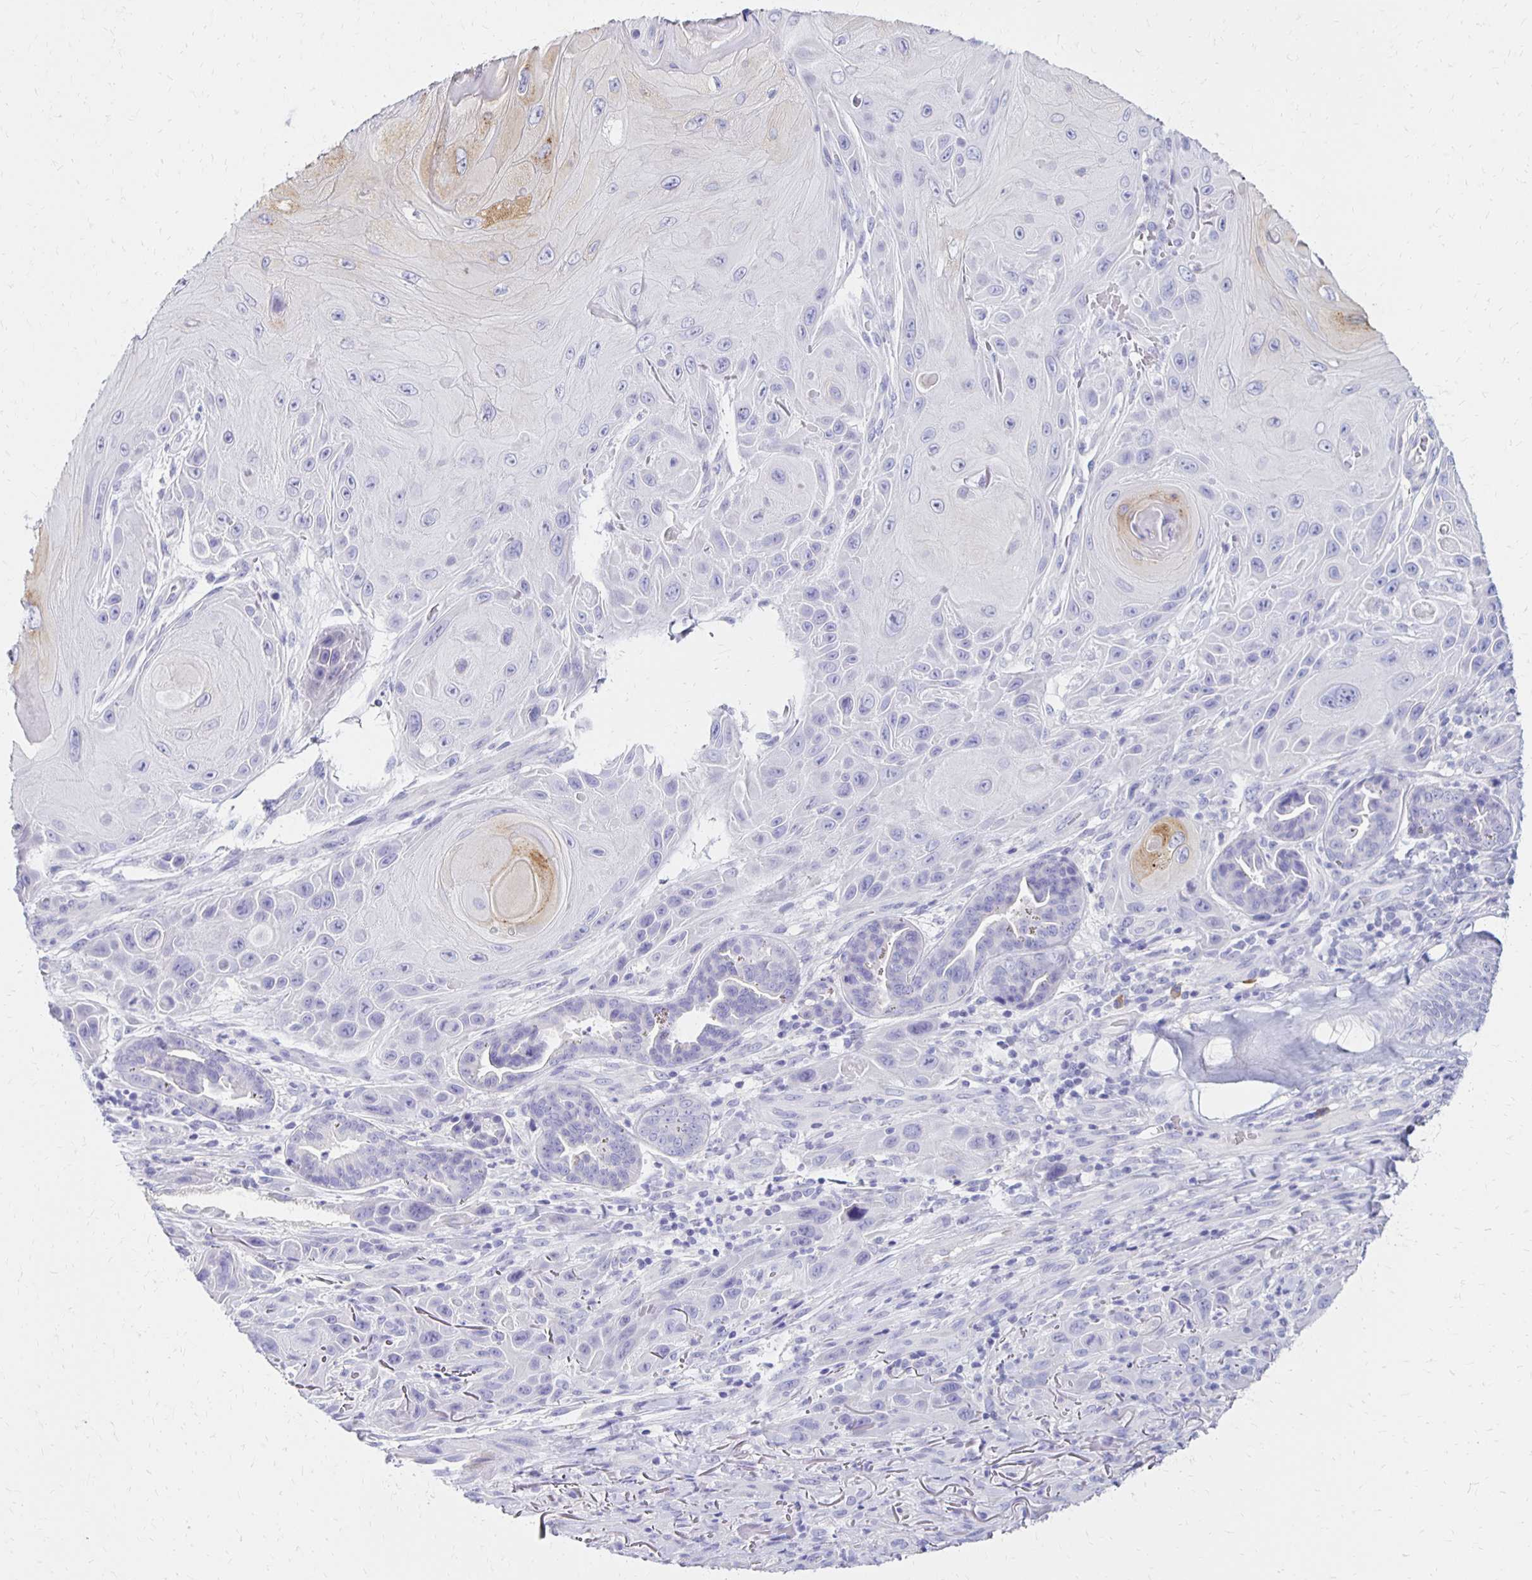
{"staining": {"intensity": "weak", "quantity": "<25%", "location": "cytoplasmic/membranous"}, "tissue": "skin cancer", "cell_type": "Tumor cells", "image_type": "cancer", "snomed": [{"axis": "morphology", "description": "Squamous cell carcinoma, NOS"}, {"axis": "topography", "description": "Skin"}], "caption": "An IHC histopathology image of squamous cell carcinoma (skin) is shown. There is no staining in tumor cells of squamous cell carcinoma (skin). Brightfield microscopy of immunohistochemistry stained with DAB (brown) and hematoxylin (blue), captured at high magnification.", "gene": "FNTB", "patient": {"sex": "female", "age": 94}}